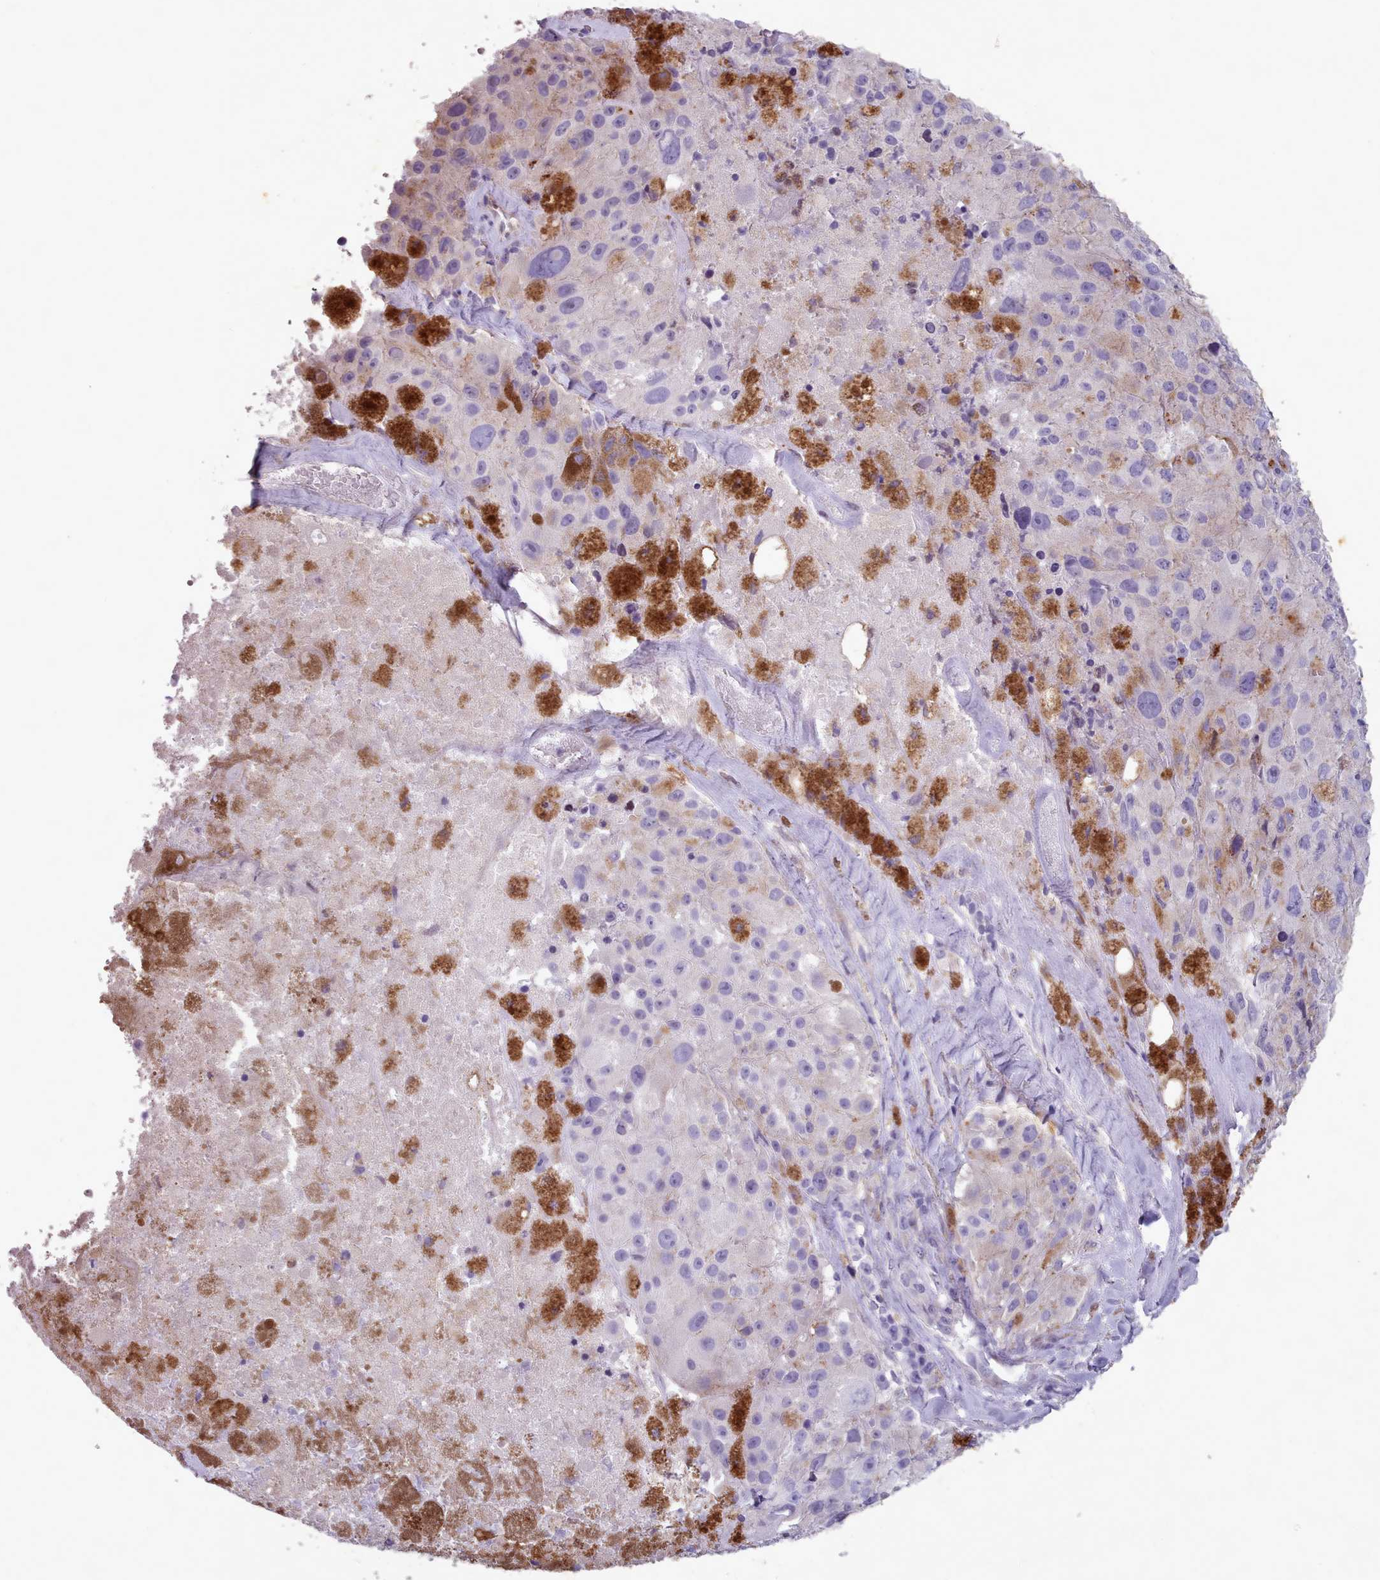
{"staining": {"intensity": "negative", "quantity": "none", "location": "none"}, "tissue": "melanoma", "cell_type": "Tumor cells", "image_type": "cancer", "snomed": [{"axis": "morphology", "description": "Malignant melanoma, Metastatic site"}, {"axis": "topography", "description": "Lymph node"}], "caption": "A high-resolution micrograph shows IHC staining of malignant melanoma (metastatic site), which shows no significant staining in tumor cells.", "gene": "KCNT2", "patient": {"sex": "male", "age": 62}}